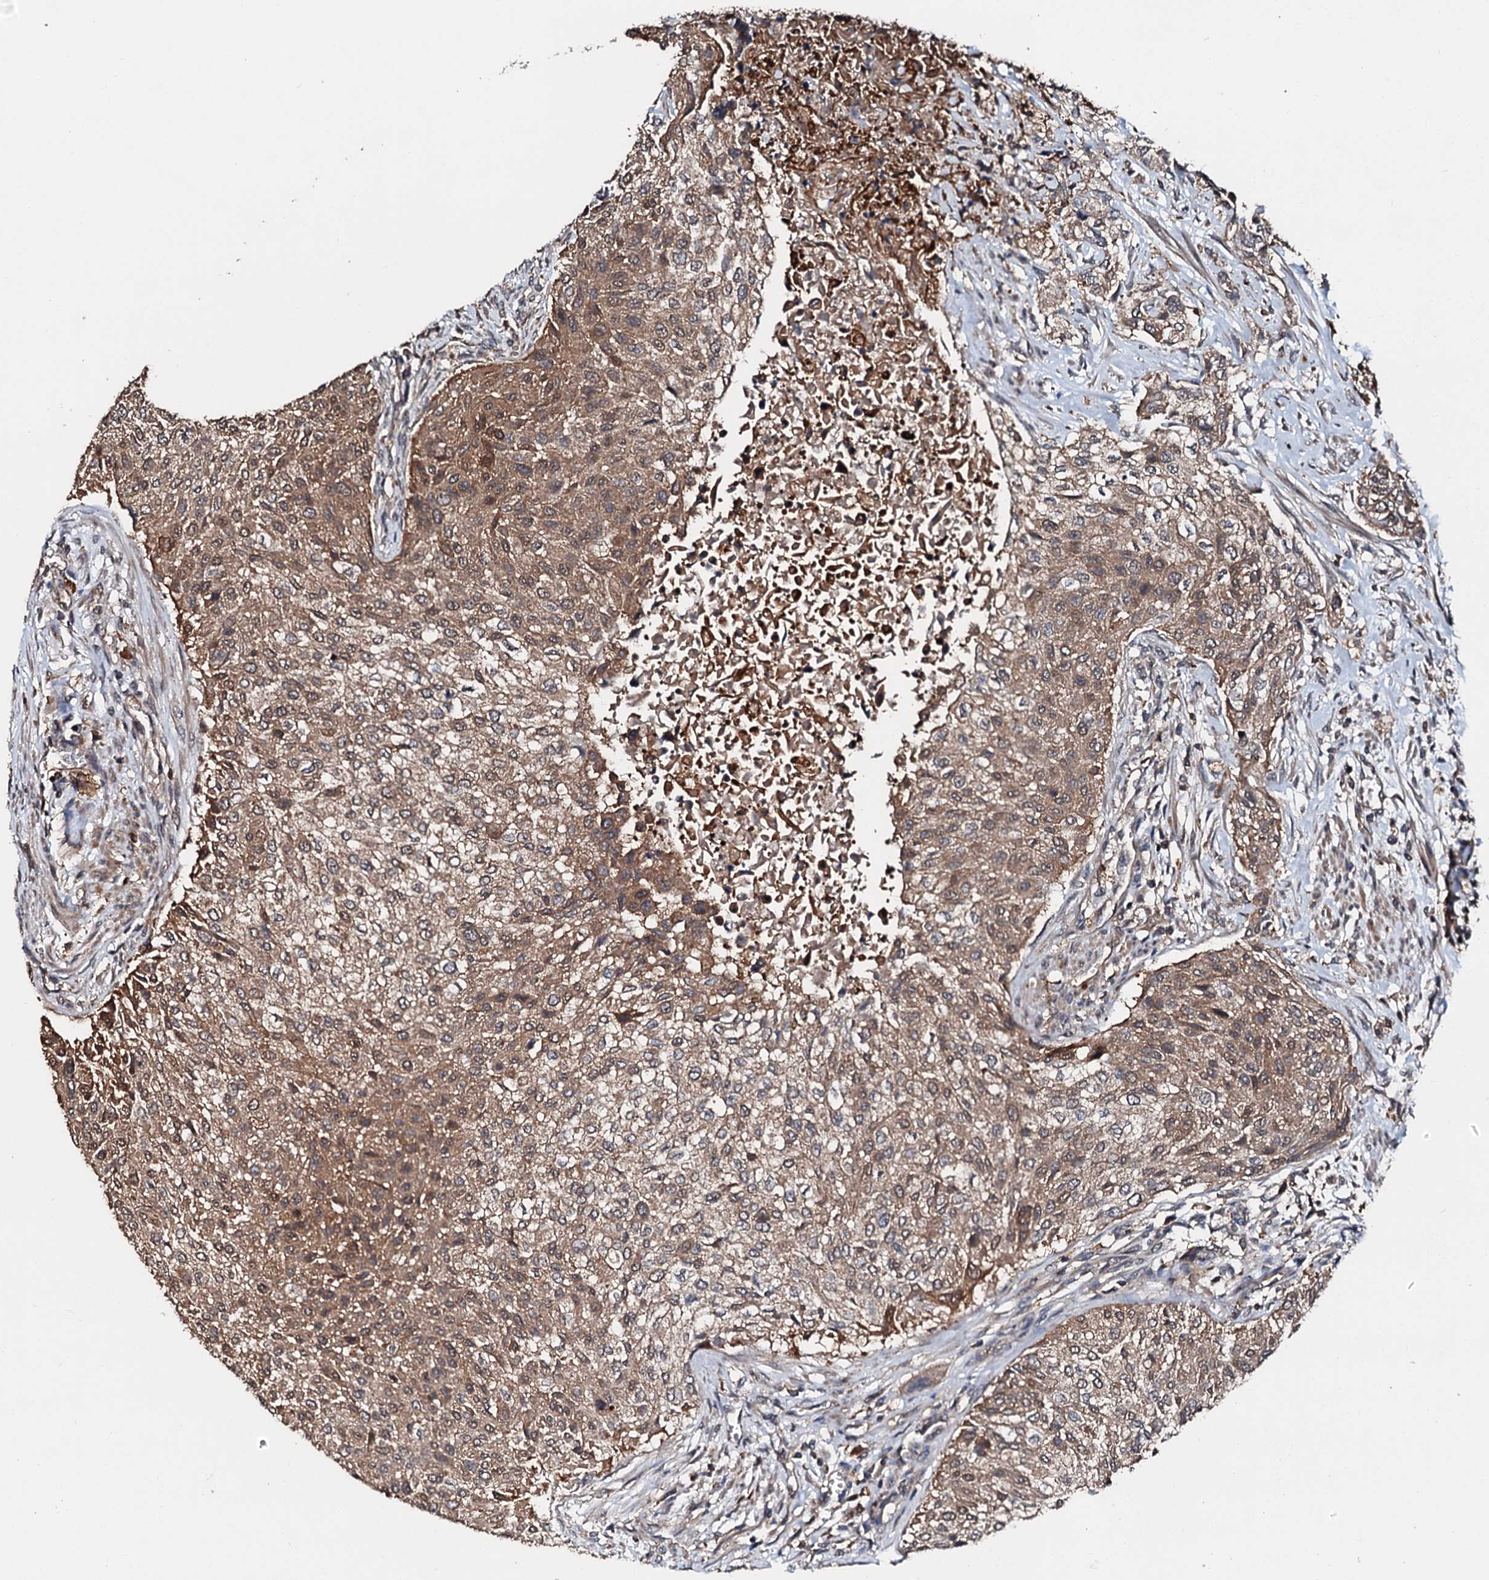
{"staining": {"intensity": "moderate", "quantity": ">75%", "location": "cytoplasmic/membranous"}, "tissue": "urothelial cancer", "cell_type": "Tumor cells", "image_type": "cancer", "snomed": [{"axis": "morphology", "description": "Normal tissue, NOS"}, {"axis": "morphology", "description": "Urothelial carcinoma, NOS"}, {"axis": "topography", "description": "Urinary bladder"}, {"axis": "topography", "description": "Peripheral nerve tissue"}], "caption": "DAB (3,3'-diaminobenzidine) immunohistochemical staining of human urothelial cancer demonstrates moderate cytoplasmic/membranous protein positivity in about >75% of tumor cells. The staining was performed using DAB, with brown indicating positive protein expression. Nuclei are stained blue with hematoxylin.", "gene": "FGD4", "patient": {"sex": "male", "age": 35}}